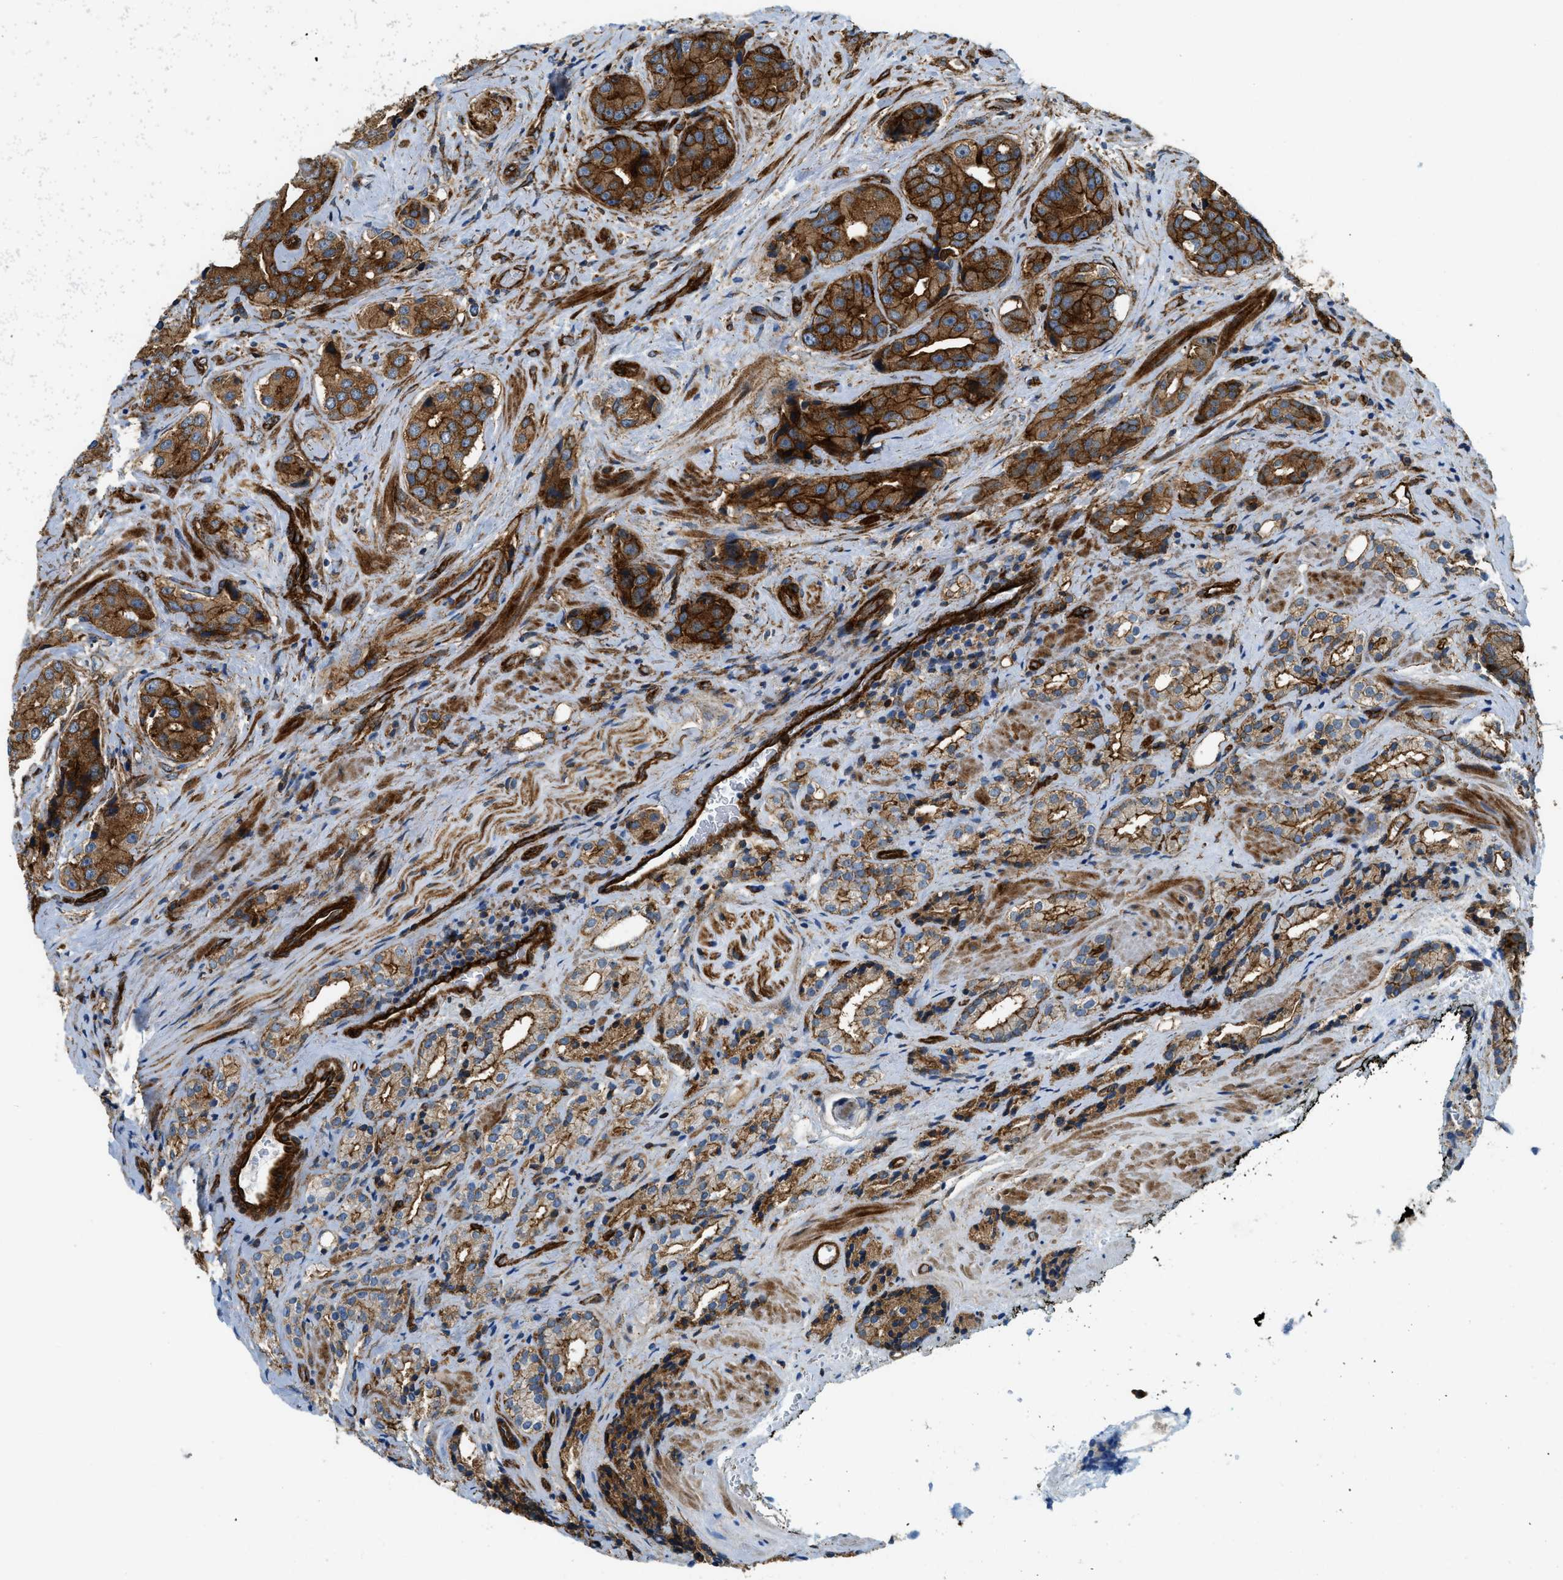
{"staining": {"intensity": "strong", "quantity": ">75%", "location": "cytoplasmic/membranous"}, "tissue": "prostate cancer", "cell_type": "Tumor cells", "image_type": "cancer", "snomed": [{"axis": "morphology", "description": "Adenocarcinoma, High grade"}, {"axis": "topography", "description": "Prostate"}], "caption": "Protein staining by IHC exhibits strong cytoplasmic/membranous expression in approximately >75% of tumor cells in prostate adenocarcinoma (high-grade).", "gene": "HIP1", "patient": {"sex": "male", "age": 71}}